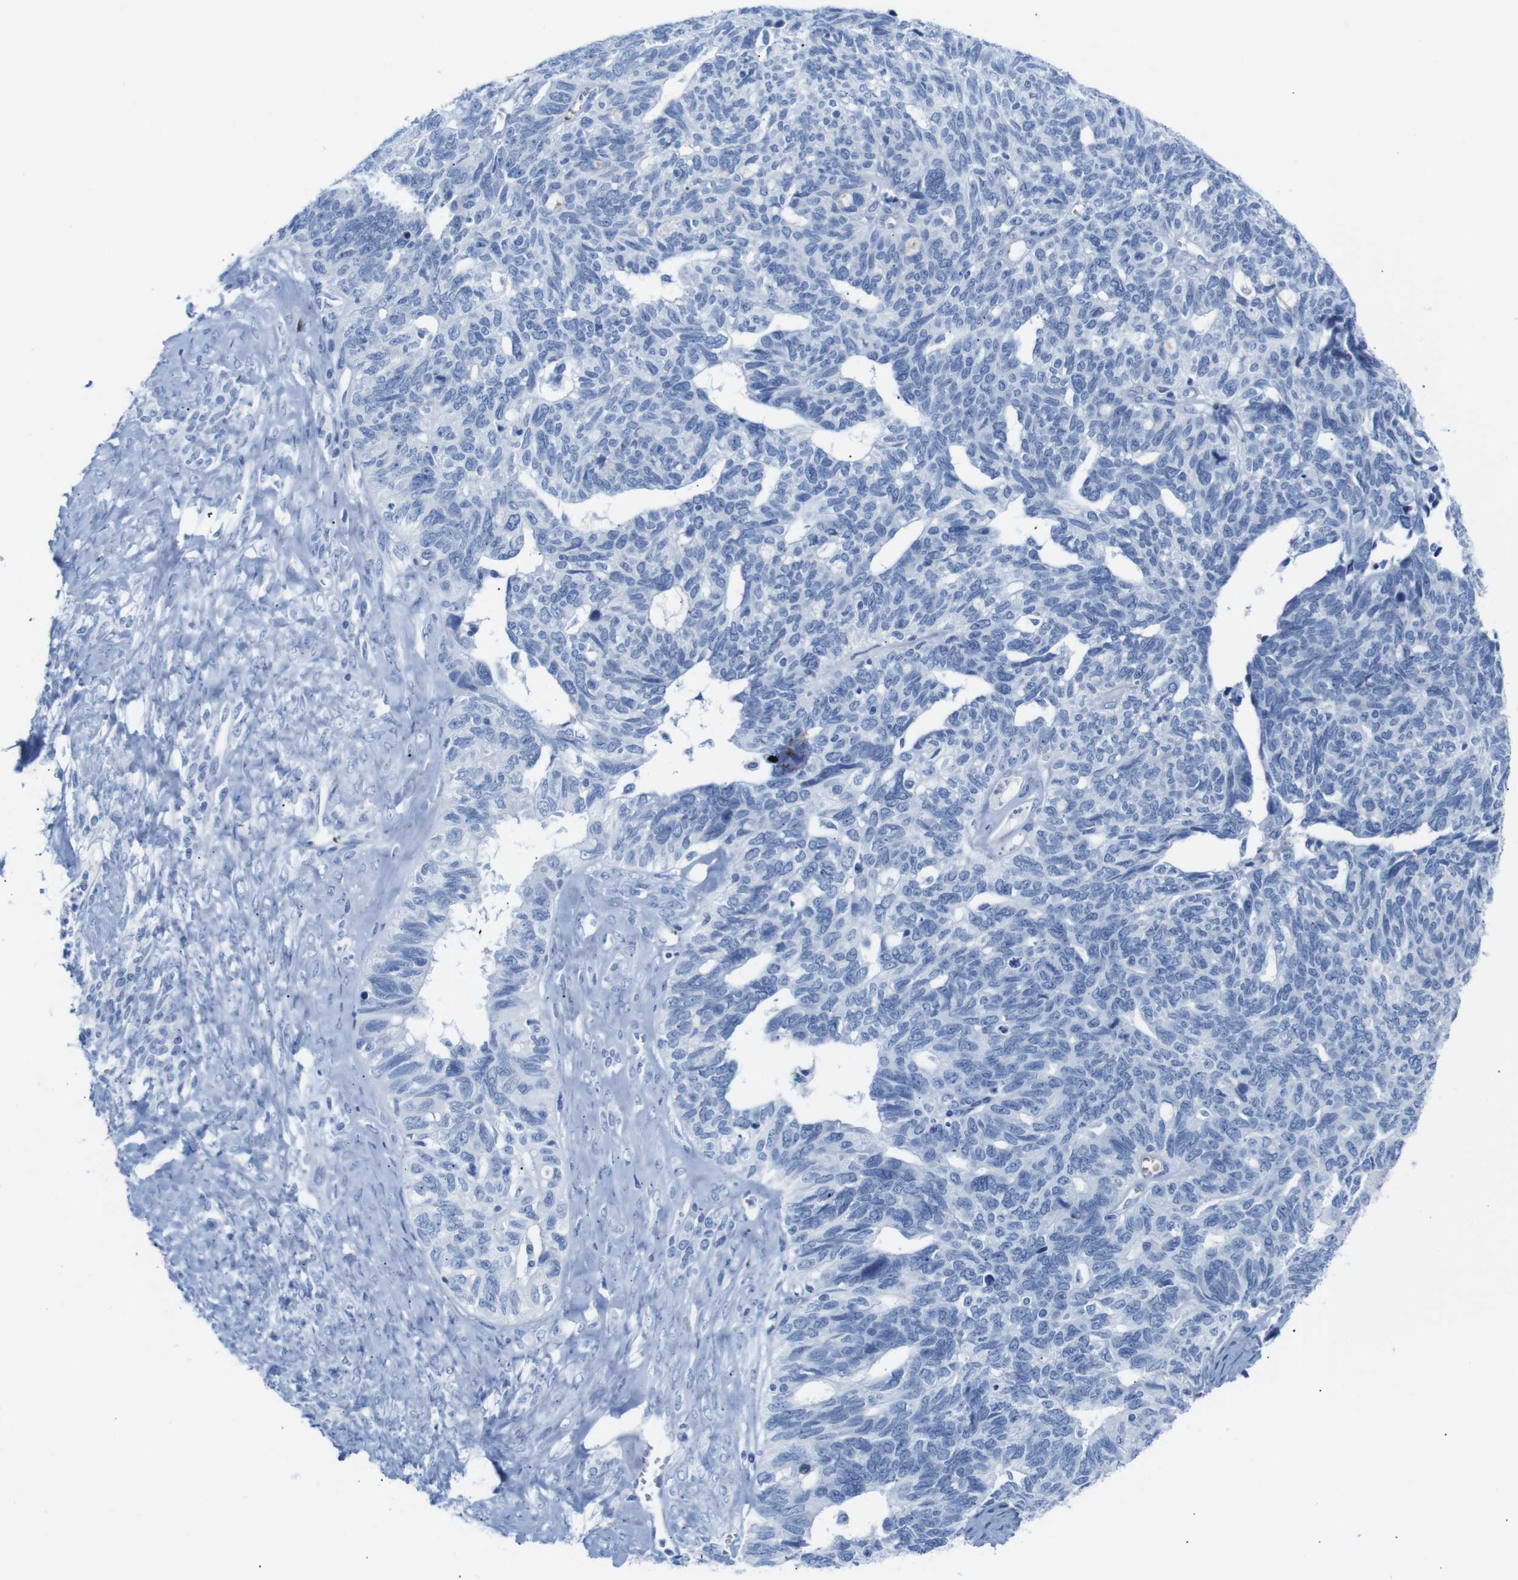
{"staining": {"intensity": "negative", "quantity": "none", "location": "none"}, "tissue": "ovarian cancer", "cell_type": "Tumor cells", "image_type": "cancer", "snomed": [{"axis": "morphology", "description": "Cystadenocarcinoma, serous, NOS"}, {"axis": "topography", "description": "Ovary"}], "caption": "Micrograph shows no significant protein staining in tumor cells of ovarian cancer.", "gene": "ERVMER34-1", "patient": {"sex": "female", "age": 79}}